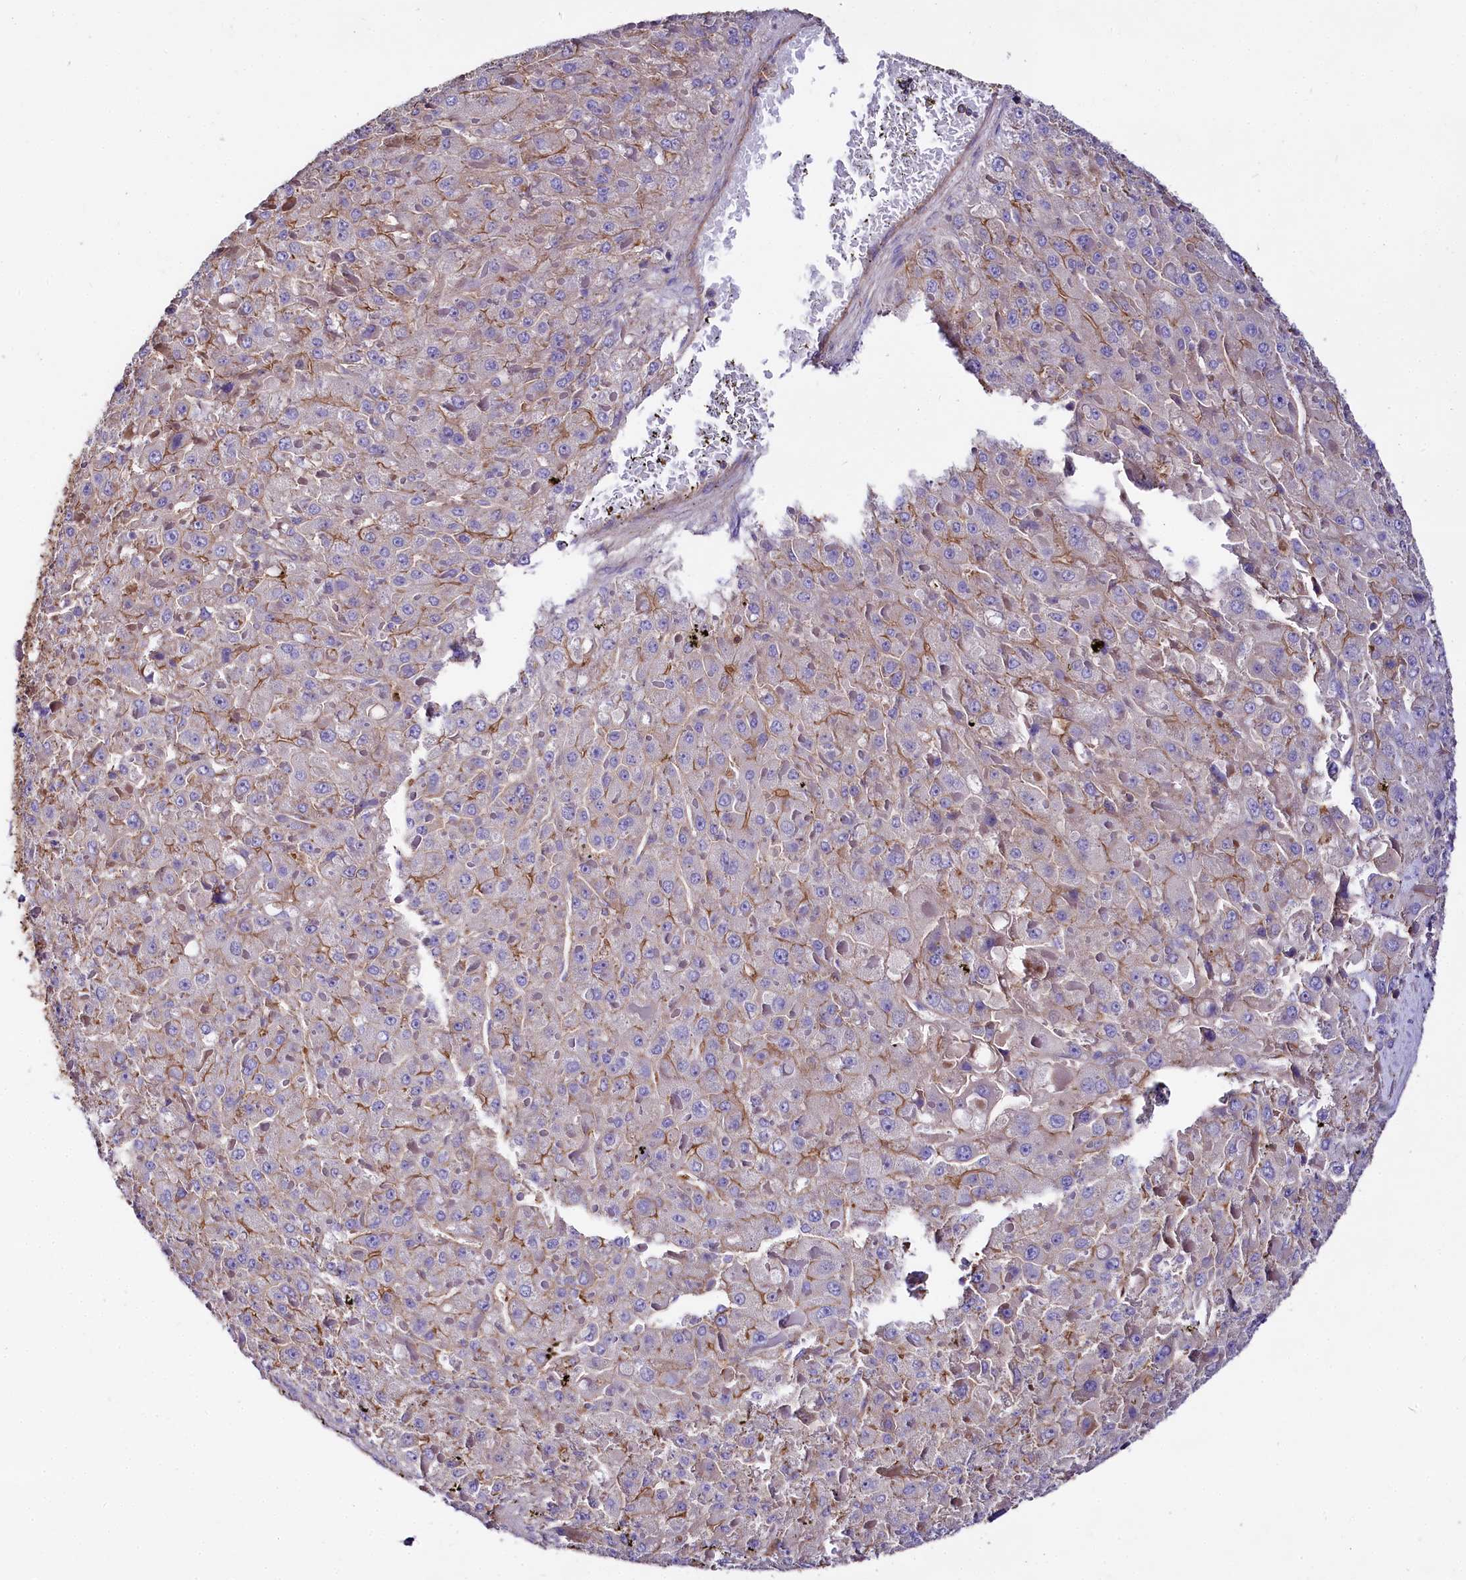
{"staining": {"intensity": "moderate", "quantity": "25%-75%", "location": "cytoplasmic/membranous"}, "tissue": "liver cancer", "cell_type": "Tumor cells", "image_type": "cancer", "snomed": [{"axis": "morphology", "description": "Carcinoma, Hepatocellular, NOS"}, {"axis": "topography", "description": "Liver"}], "caption": "Hepatocellular carcinoma (liver) stained with a protein marker reveals moderate staining in tumor cells.", "gene": "FCHSD2", "patient": {"sex": "female", "age": 73}}